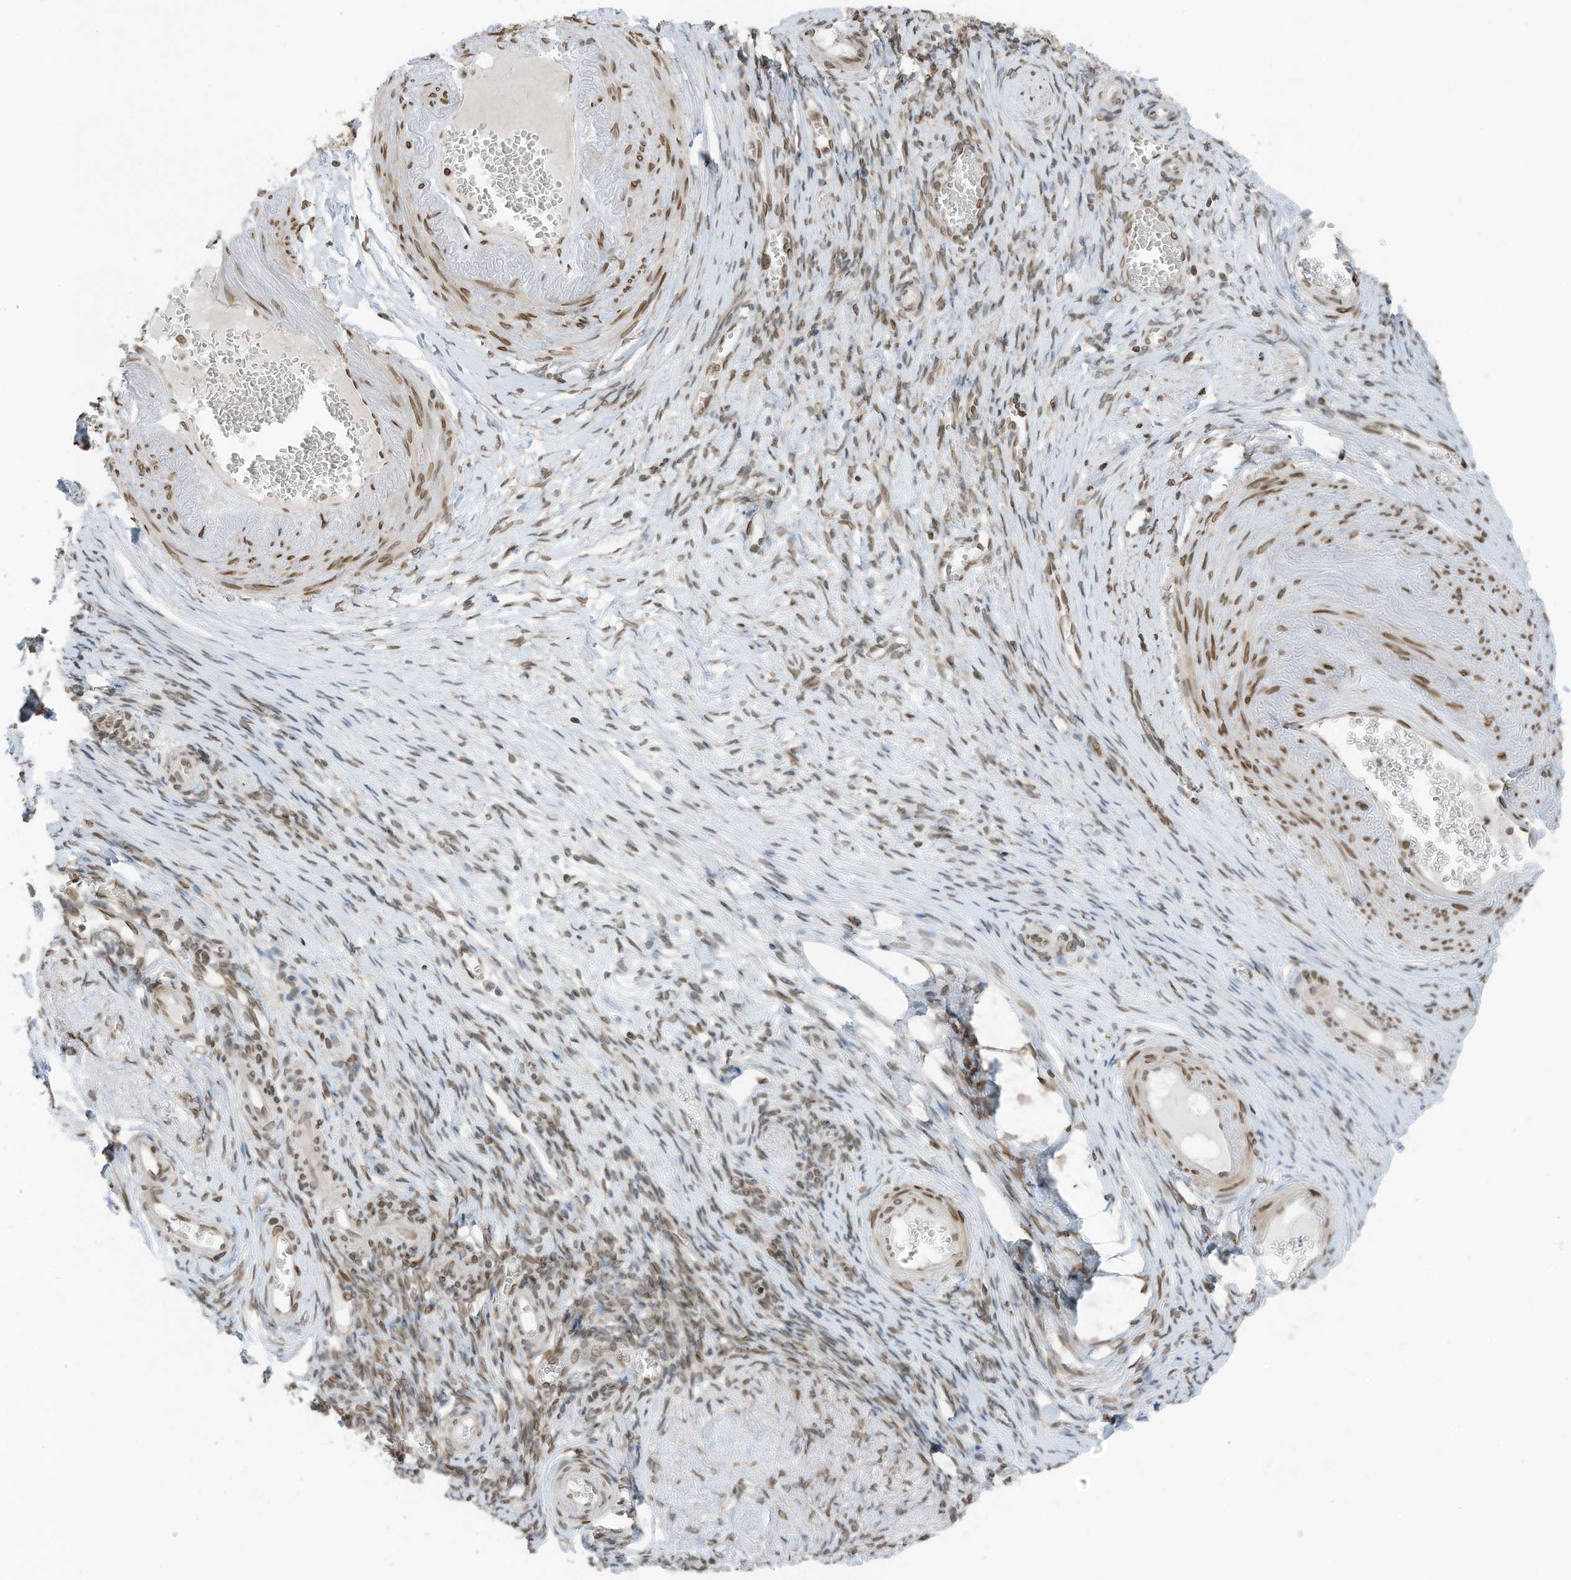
{"staining": {"intensity": "negative", "quantity": "none", "location": "none"}, "tissue": "adipose tissue", "cell_type": "Adipocytes", "image_type": "normal", "snomed": [{"axis": "morphology", "description": "Normal tissue, NOS"}, {"axis": "topography", "description": "Vascular tissue"}, {"axis": "topography", "description": "Fallopian tube"}, {"axis": "topography", "description": "Ovary"}], "caption": "High magnification brightfield microscopy of unremarkable adipose tissue stained with DAB (3,3'-diaminobenzidine) (brown) and counterstained with hematoxylin (blue): adipocytes show no significant positivity. The staining was performed using DAB to visualize the protein expression in brown, while the nuclei were stained in blue with hematoxylin (Magnification: 20x).", "gene": "RABL3", "patient": {"sex": "female", "age": 67}}